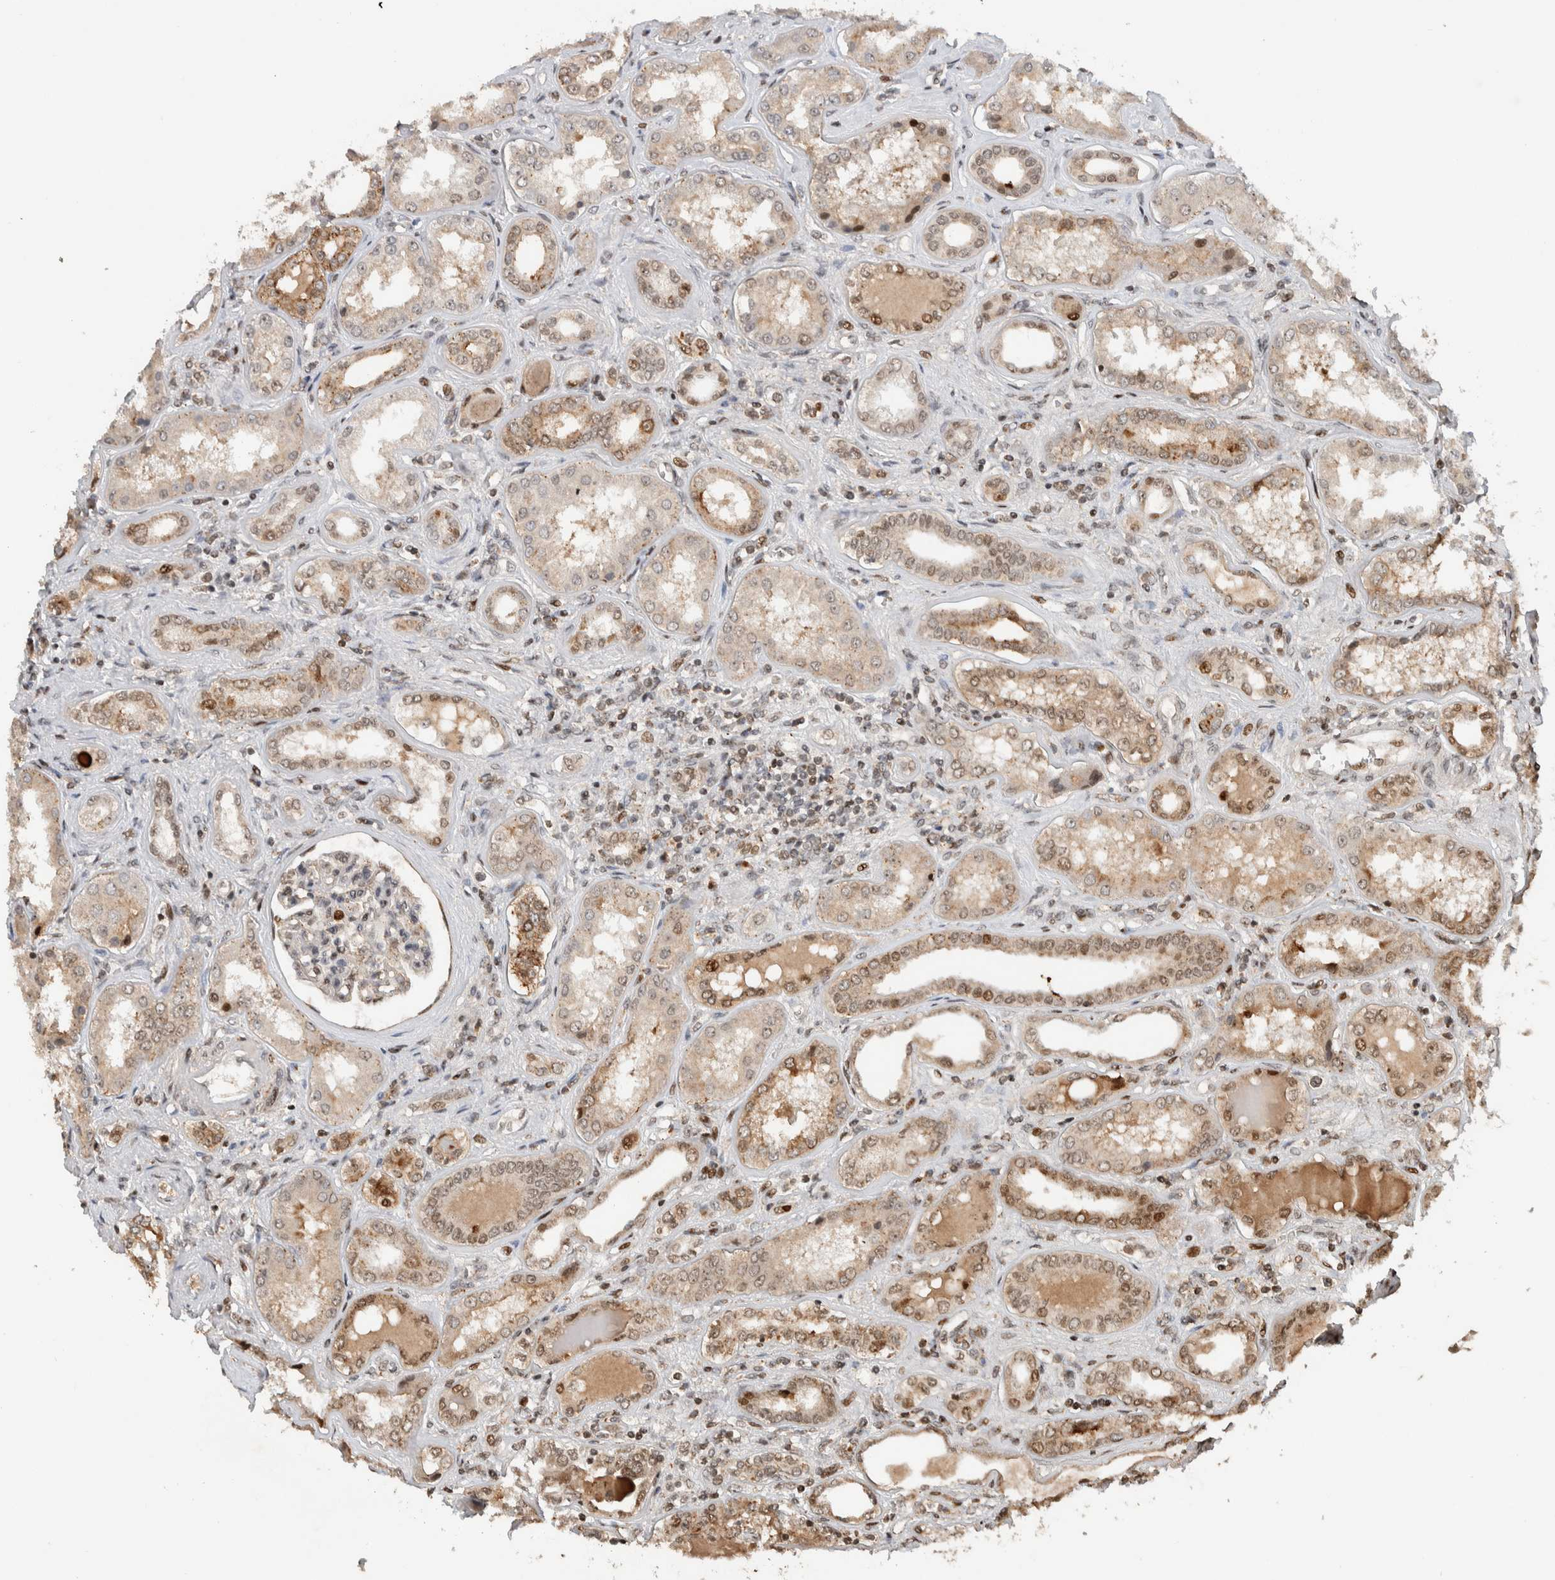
{"staining": {"intensity": "moderate", "quantity": "<25%", "location": "nuclear"}, "tissue": "kidney", "cell_type": "Cells in glomeruli", "image_type": "normal", "snomed": [{"axis": "morphology", "description": "Normal tissue, NOS"}, {"axis": "topography", "description": "Kidney"}], "caption": "Protein staining by immunohistochemistry (IHC) shows moderate nuclear positivity in about <25% of cells in glomeruli in unremarkable kidney.", "gene": "ZNF521", "patient": {"sex": "female", "age": 56}}